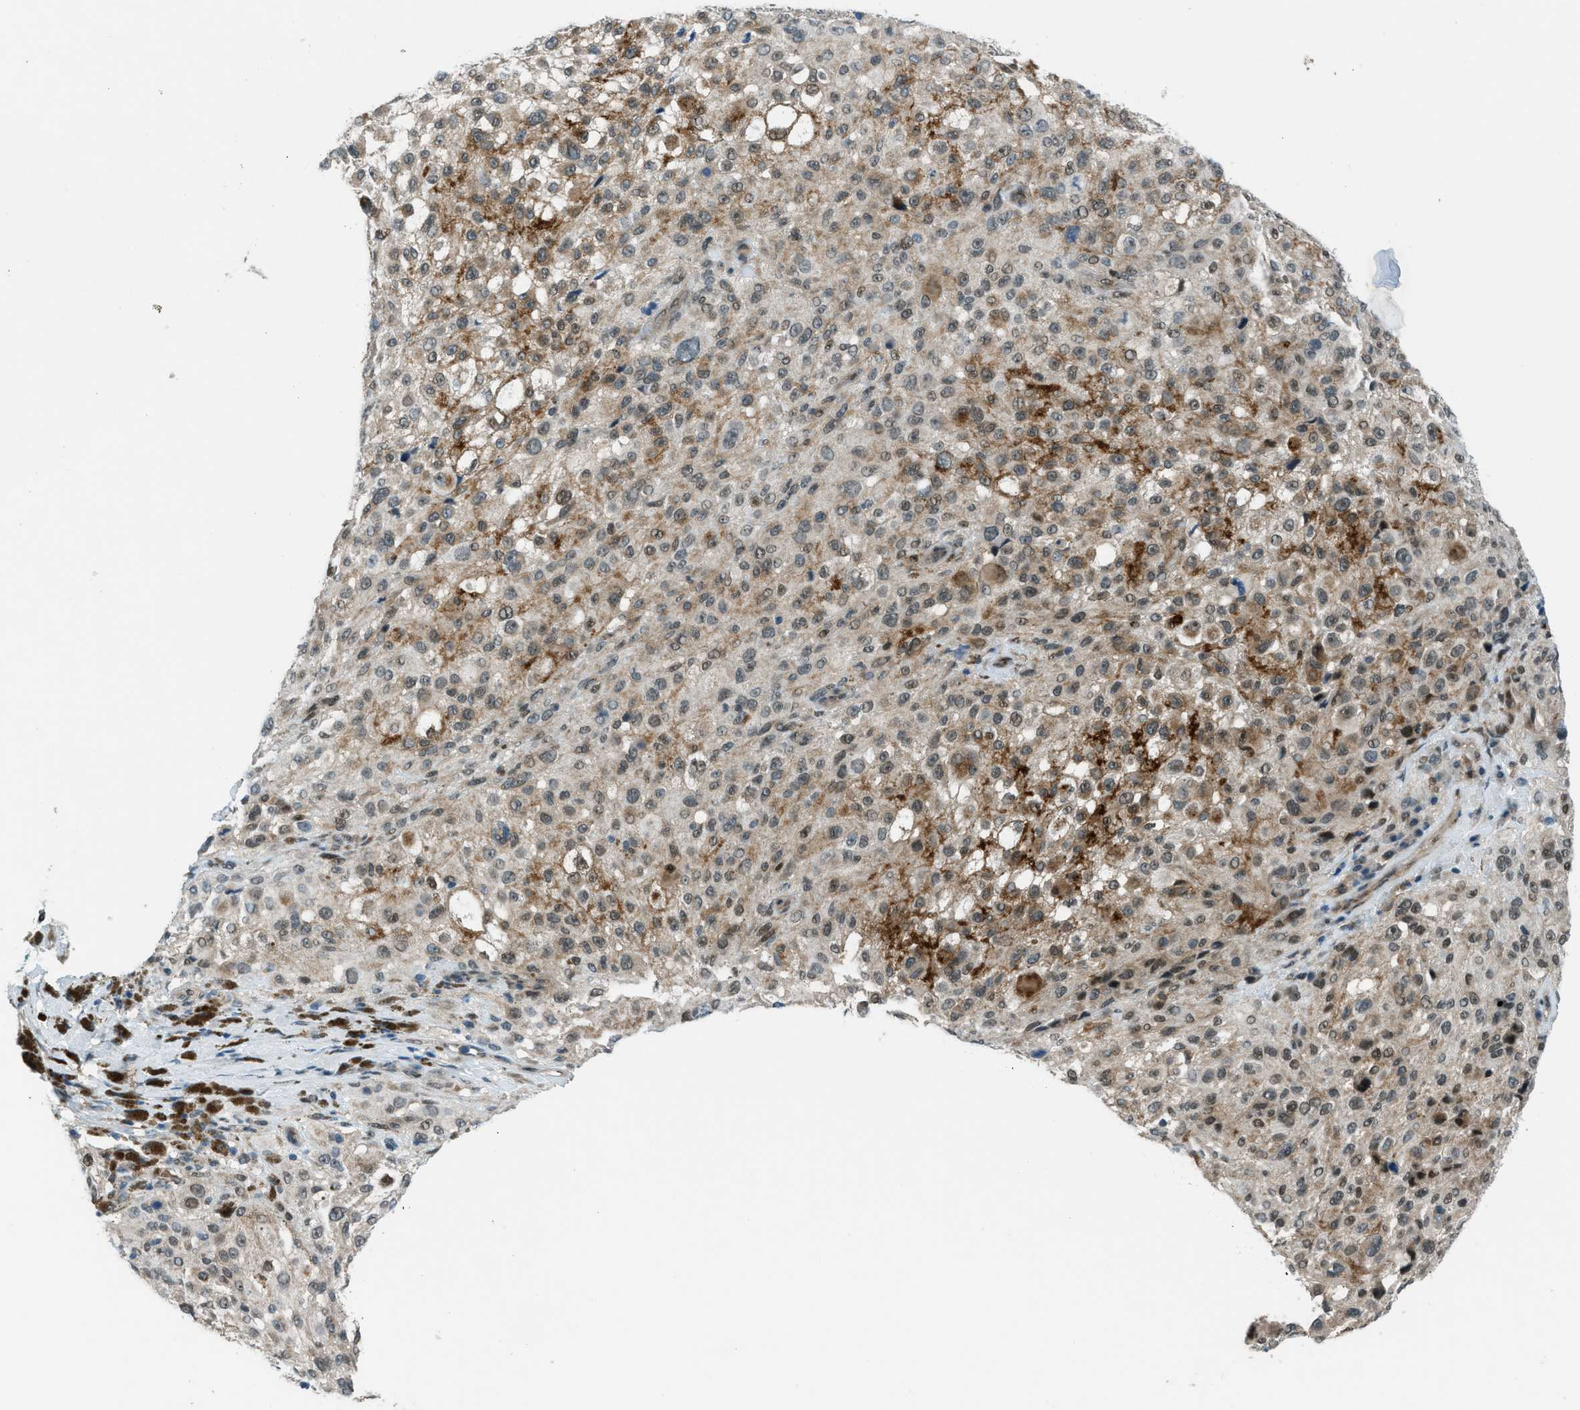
{"staining": {"intensity": "weak", "quantity": "25%-75%", "location": "cytoplasmic/membranous,nuclear"}, "tissue": "melanoma", "cell_type": "Tumor cells", "image_type": "cancer", "snomed": [{"axis": "morphology", "description": "Necrosis, NOS"}, {"axis": "morphology", "description": "Malignant melanoma, NOS"}, {"axis": "topography", "description": "Skin"}], "caption": "Immunohistochemical staining of malignant melanoma shows low levels of weak cytoplasmic/membranous and nuclear expression in about 25%-75% of tumor cells. (DAB (3,3'-diaminobenzidine) IHC with brightfield microscopy, high magnification).", "gene": "NPEPL1", "patient": {"sex": "female", "age": 87}}